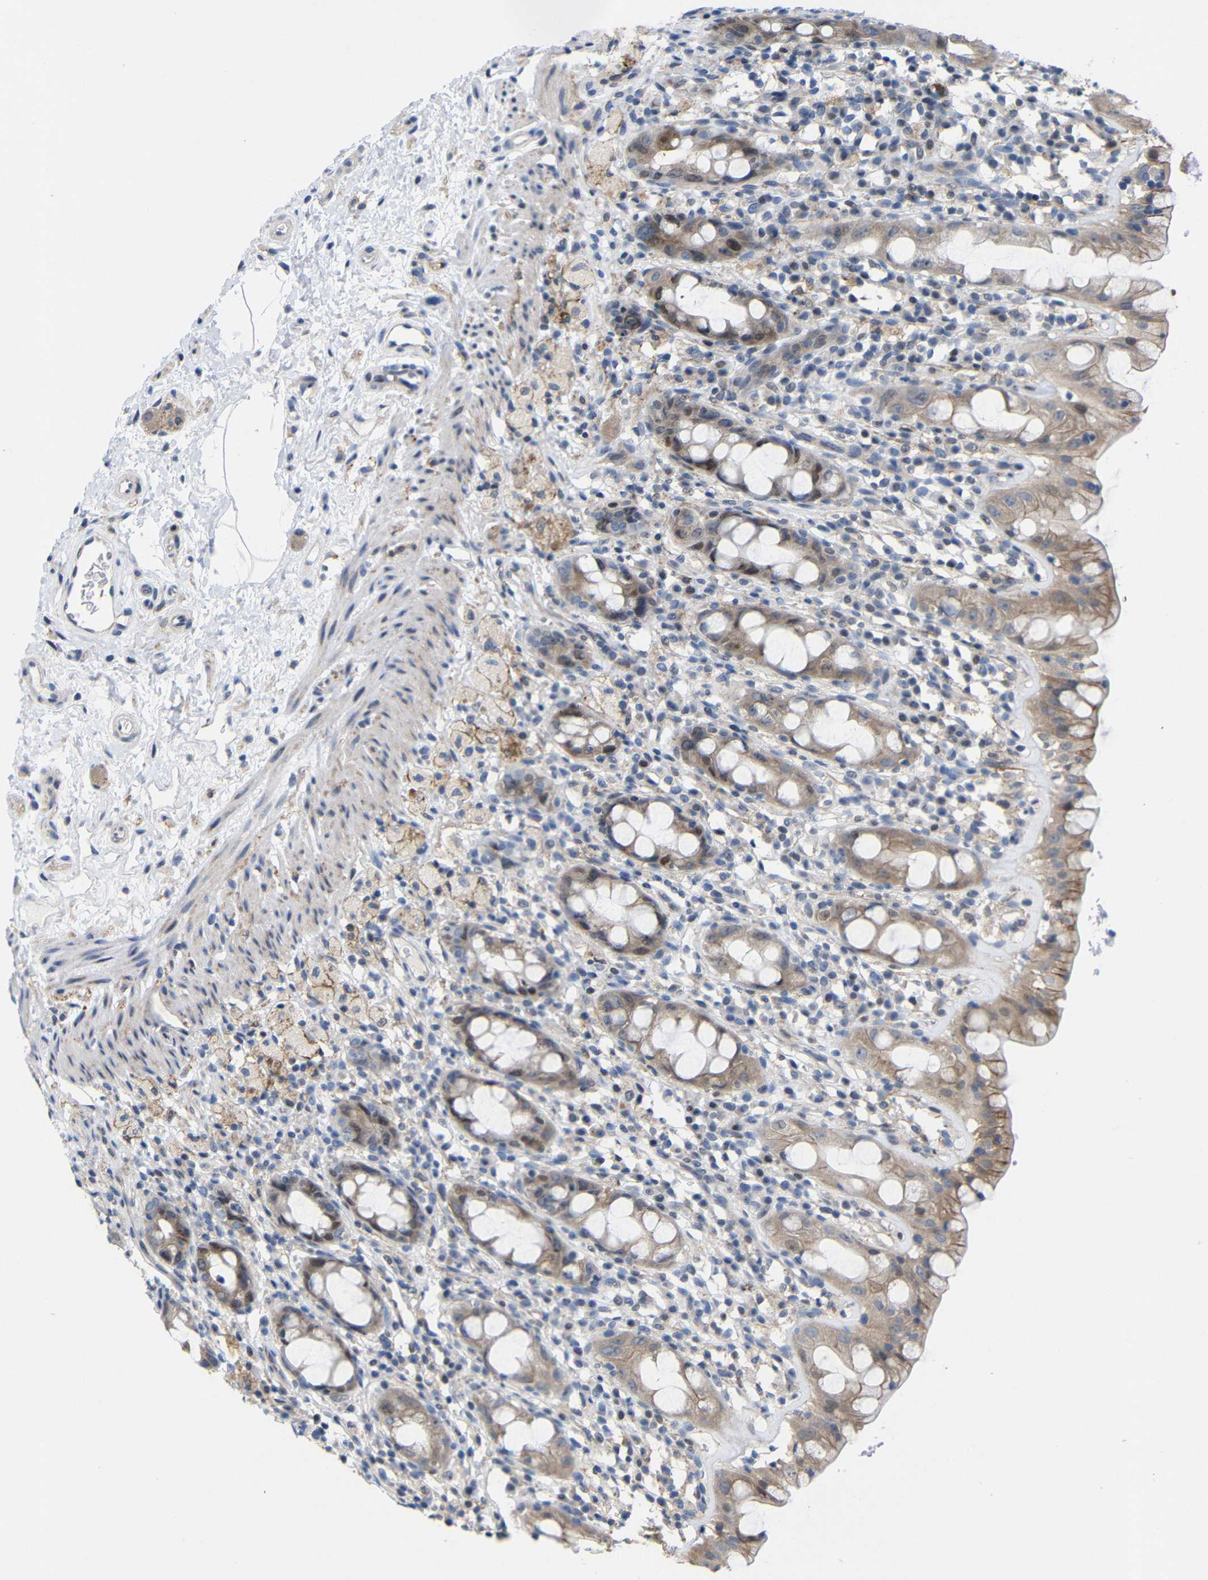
{"staining": {"intensity": "moderate", "quantity": ">75%", "location": "cytoplasmic/membranous"}, "tissue": "rectum", "cell_type": "Glandular cells", "image_type": "normal", "snomed": [{"axis": "morphology", "description": "Normal tissue, NOS"}, {"axis": "topography", "description": "Rectum"}], "caption": "Immunohistochemistry (IHC) of unremarkable rectum exhibits medium levels of moderate cytoplasmic/membranous staining in about >75% of glandular cells.", "gene": "CMTM1", "patient": {"sex": "male", "age": 44}}